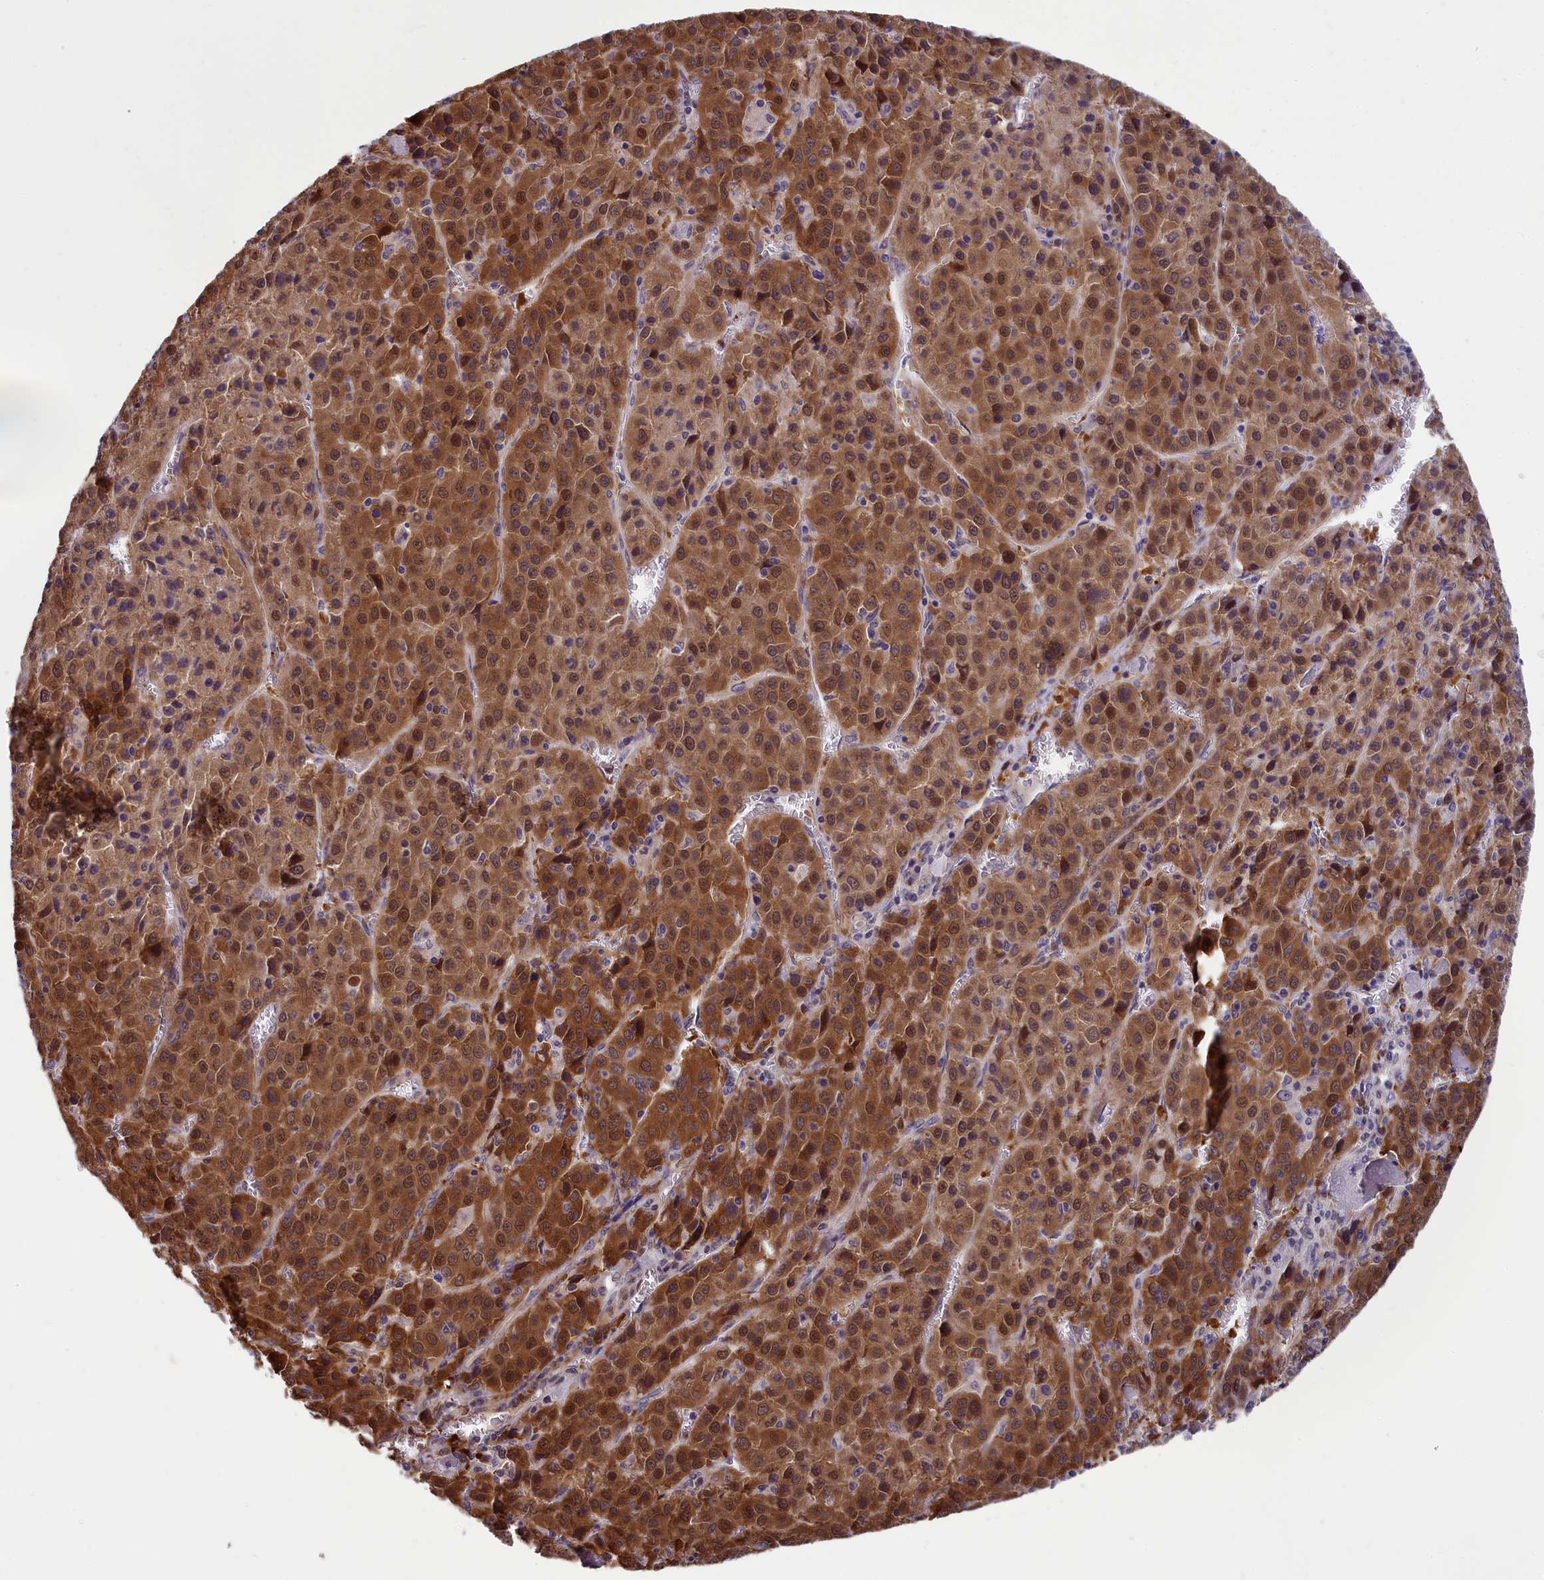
{"staining": {"intensity": "strong", "quantity": ">75%", "location": "cytoplasmic/membranous,nuclear"}, "tissue": "liver cancer", "cell_type": "Tumor cells", "image_type": "cancer", "snomed": [{"axis": "morphology", "description": "Carcinoma, Hepatocellular, NOS"}, {"axis": "topography", "description": "Liver"}], "caption": "High-magnification brightfield microscopy of liver cancer (hepatocellular carcinoma) stained with DAB (brown) and counterstained with hematoxylin (blue). tumor cells exhibit strong cytoplasmic/membranous and nuclear positivity is present in about>75% of cells. Immunohistochemistry (ihc) stains the protein in brown and the nuclei are stained blue.", "gene": "ABCC8", "patient": {"sex": "female", "age": 53}}